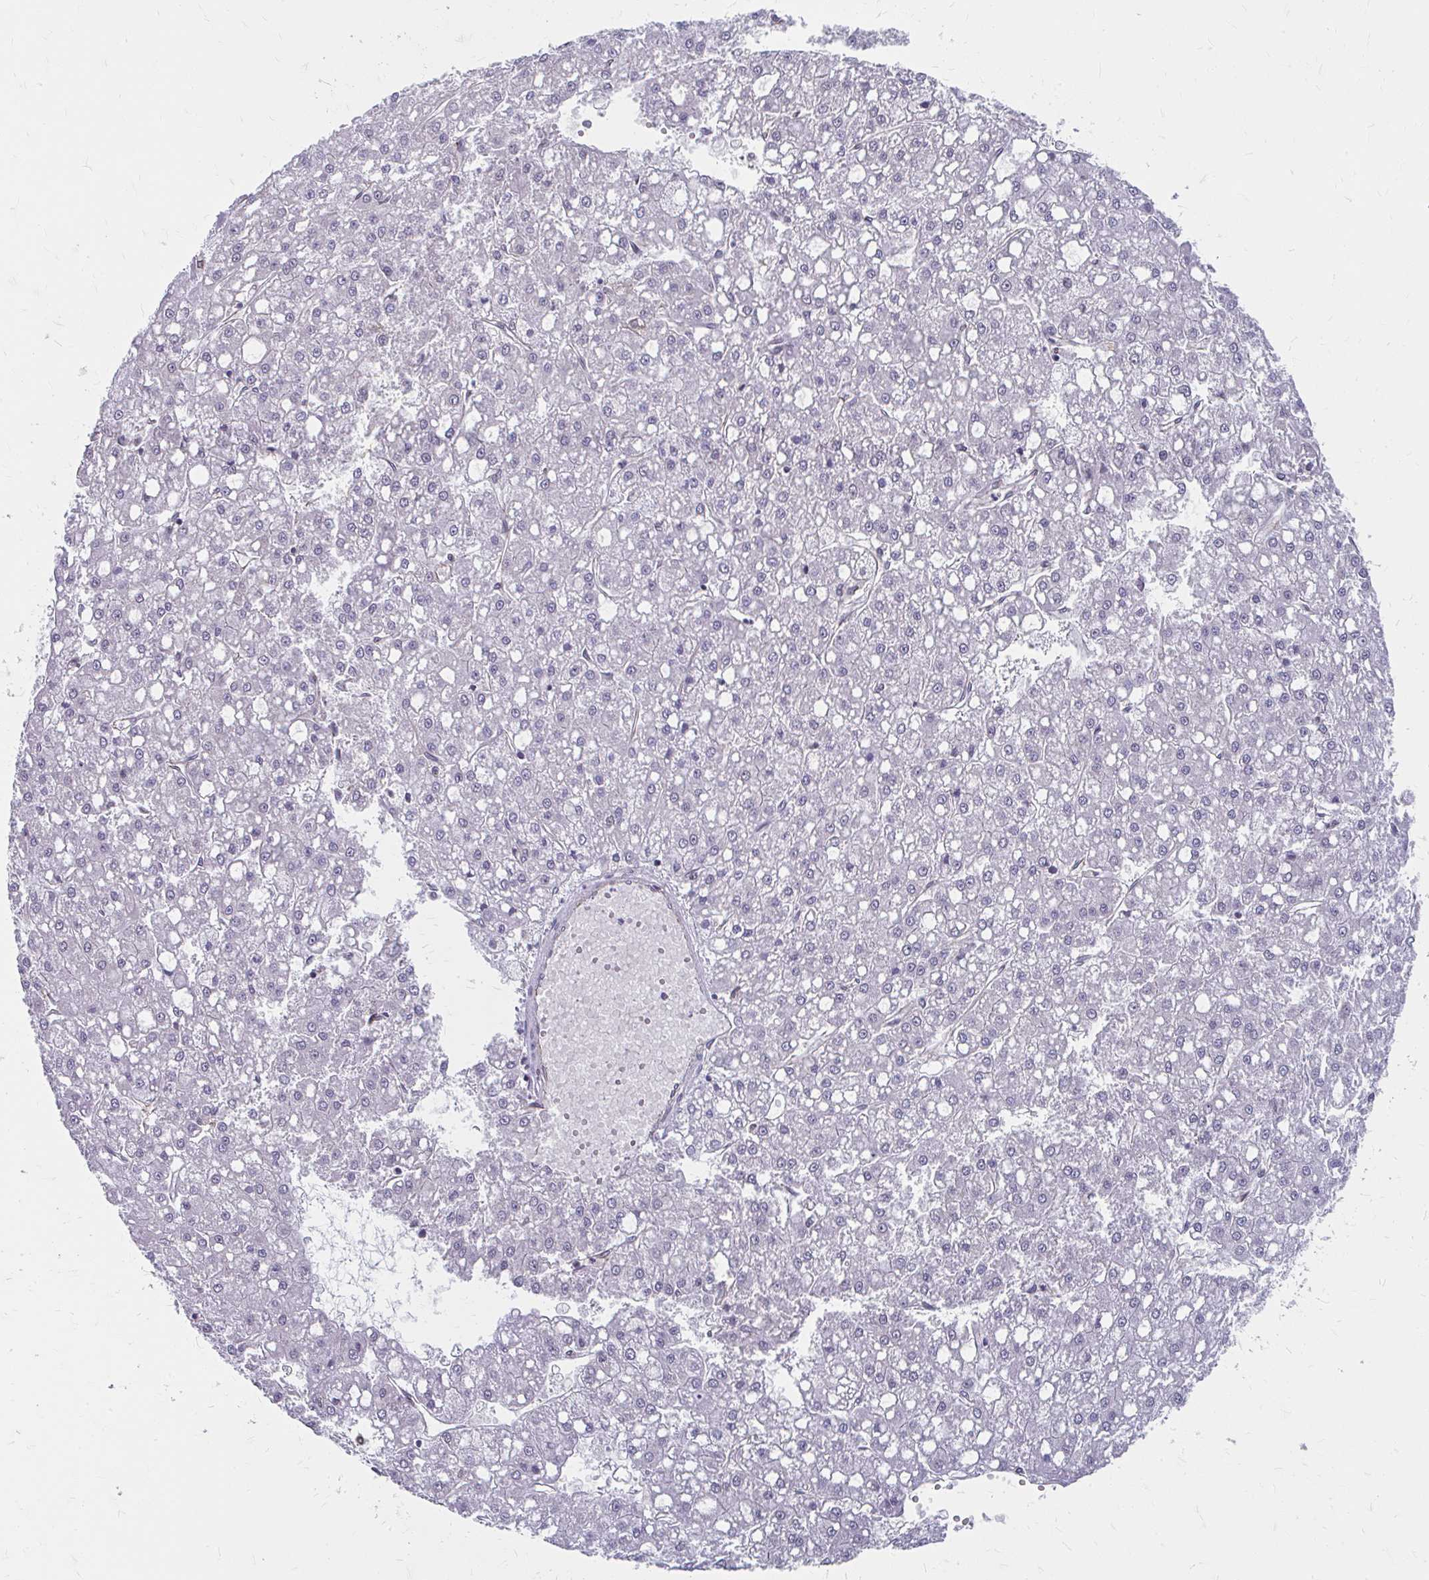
{"staining": {"intensity": "negative", "quantity": "none", "location": "none"}, "tissue": "liver cancer", "cell_type": "Tumor cells", "image_type": "cancer", "snomed": [{"axis": "morphology", "description": "Carcinoma, Hepatocellular, NOS"}, {"axis": "topography", "description": "Liver"}], "caption": "Immunohistochemistry photomicrograph of liver hepatocellular carcinoma stained for a protein (brown), which reveals no positivity in tumor cells.", "gene": "XPO1", "patient": {"sex": "male", "age": 67}}